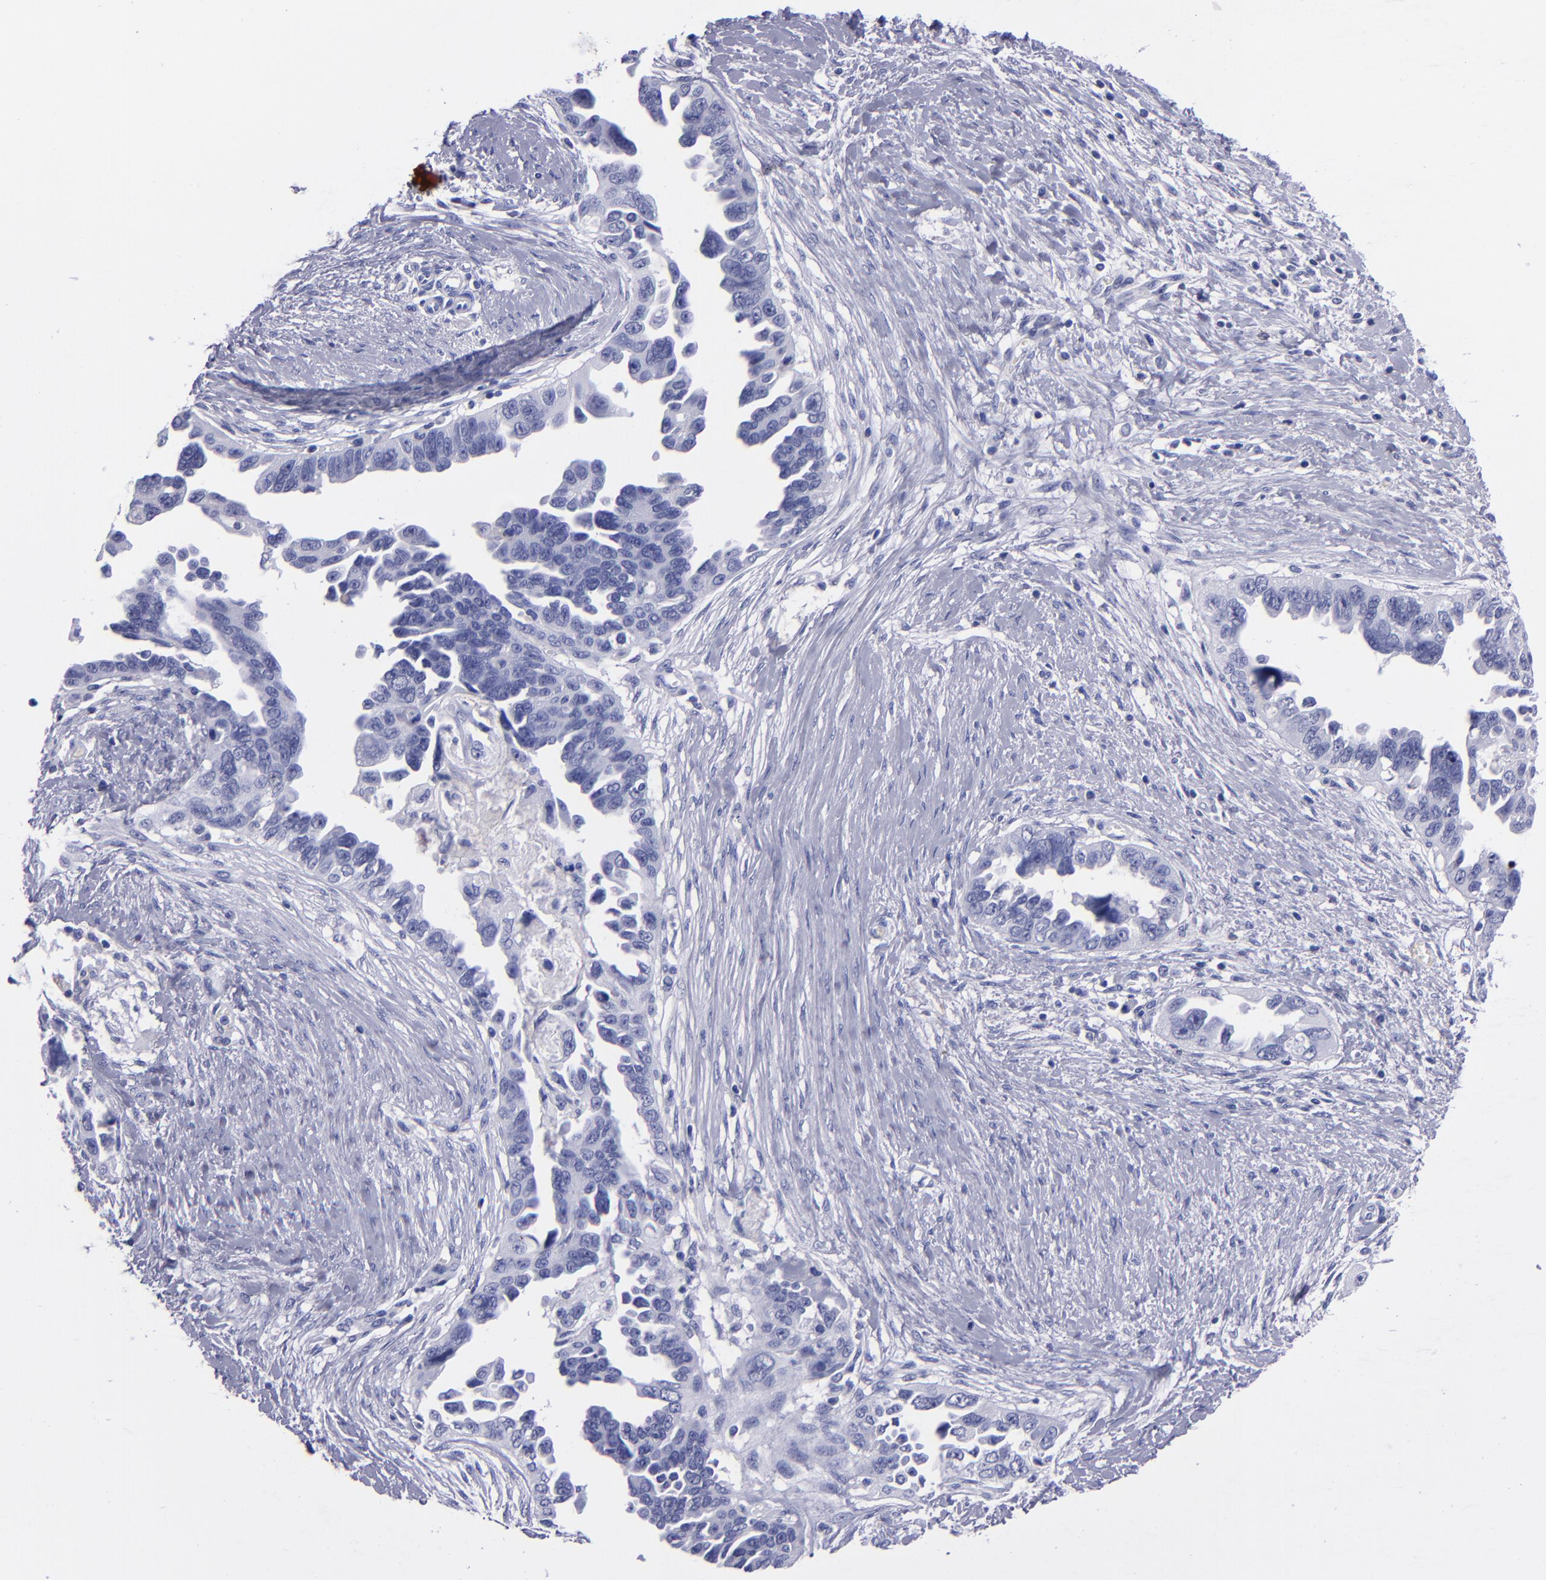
{"staining": {"intensity": "negative", "quantity": "none", "location": "none"}, "tissue": "ovarian cancer", "cell_type": "Tumor cells", "image_type": "cancer", "snomed": [{"axis": "morphology", "description": "Cystadenocarcinoma, serous, NOS"}, {"axis": "topography", "description": "Ovary"}], "caption": "This photomicrograph is of ovarian cancer stained with immunohistochemistry to label a protein in brown with the nuclei are counter-stained blue. There is no staining in tumor cells.", "gene": "CD37", "patient": {"sex": "female", "age": 63}}